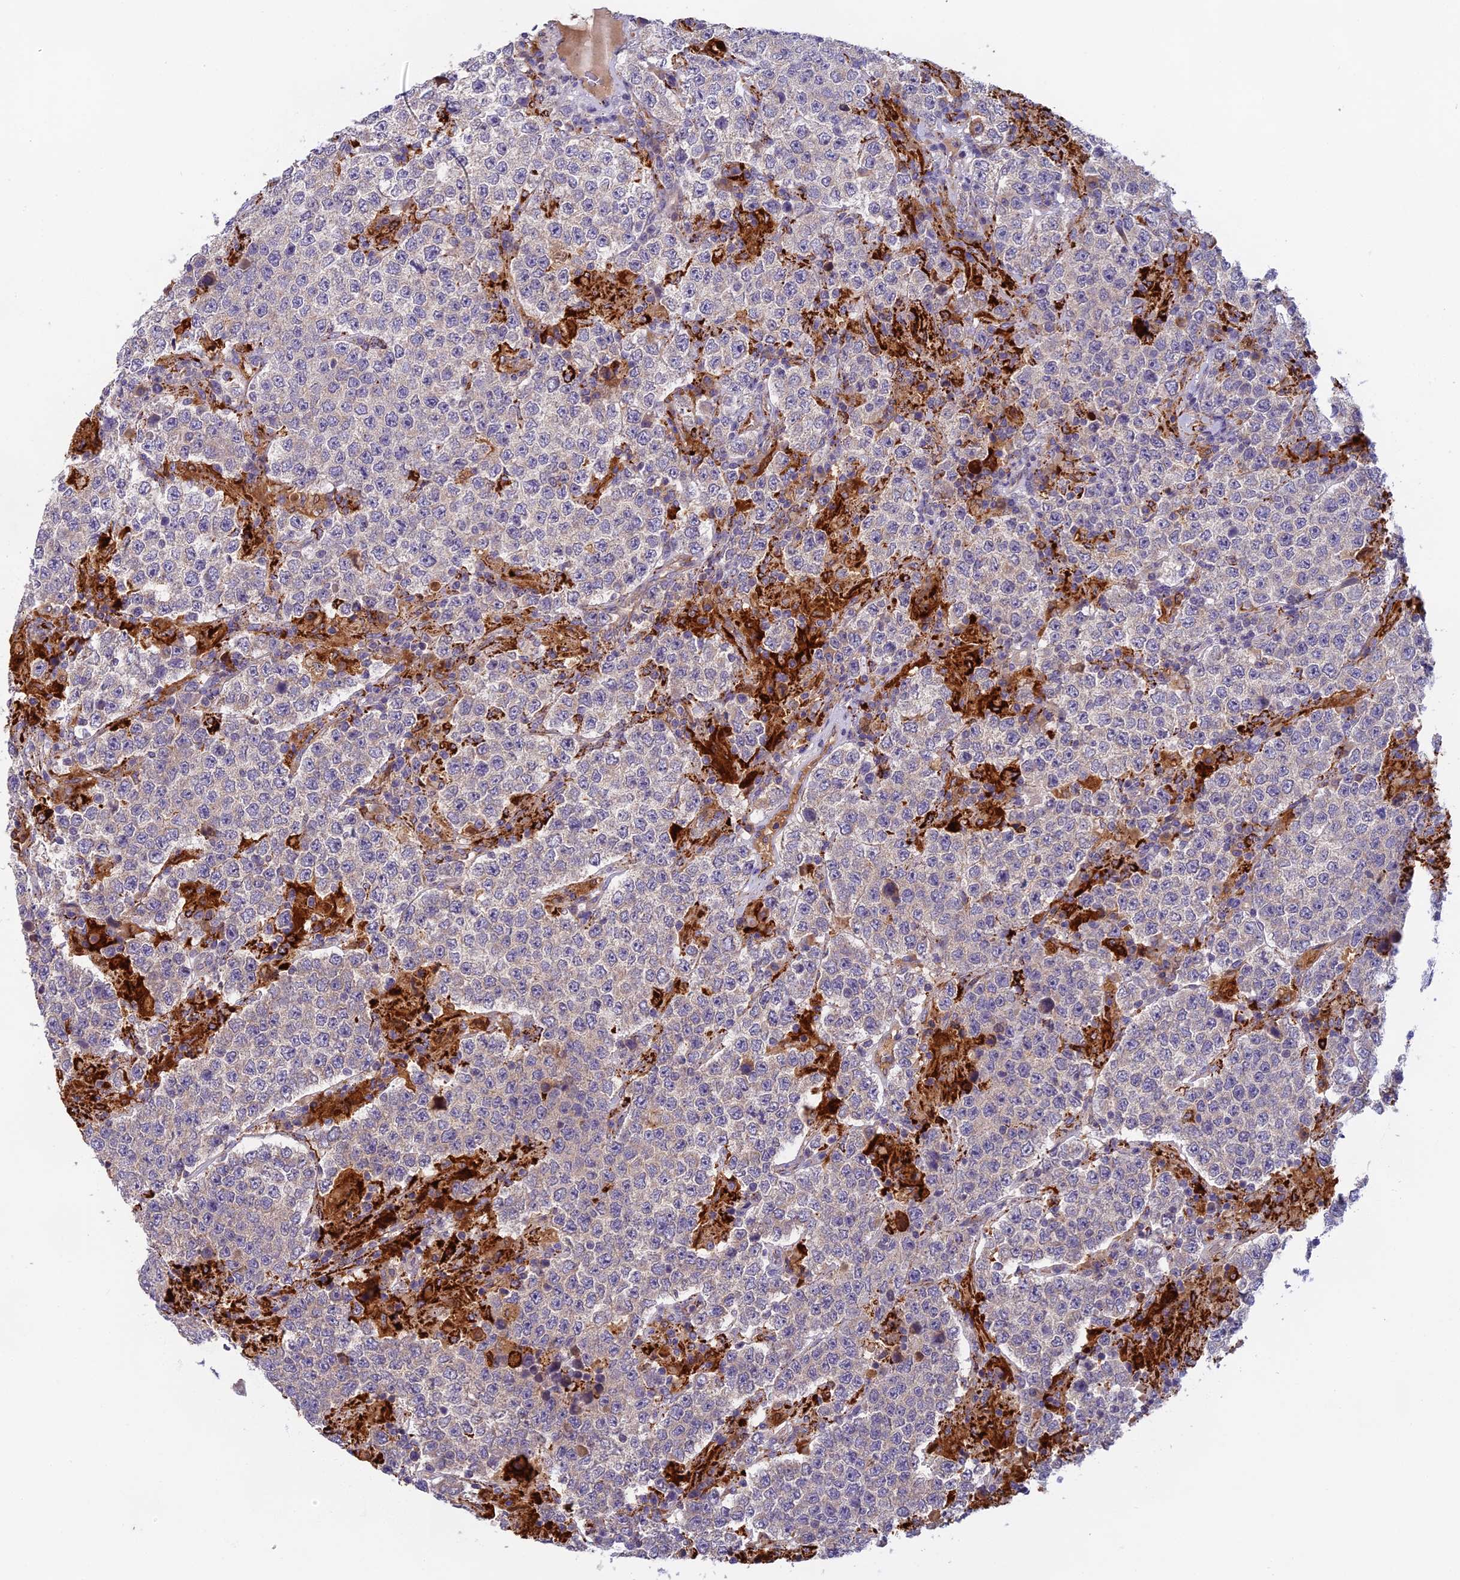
{"staining": {"intensity": "negative", "quantity": "none", "location": "none"}, "tissue": "testis cancer", "cell_type": "Tumor cells", "image_type": "cancer", "snomed": [{"axis": "morphology", "description": "Normal tissue, NOS"}, {"axis": "morphology", "description": "Urothelial carcinoma, High grade"}, {"axis": "morphology", "description": "Seminoma, NOS"}, {"axis": "morphology", "description": "Carcinoma, Embryonal, NOS"}, {"axis": "topography", "description": "Urinary bladder"}, {"axis": "topography", "description": "Testis"}], "caption": "A histopathology image of embryonal carcinoma (testis) stained for a protein shows no brown staining in tumor cells. Nuclei are stained in blue.", "gene": "SEMA7A", "patient": {"sex": "male", "age": 41}}